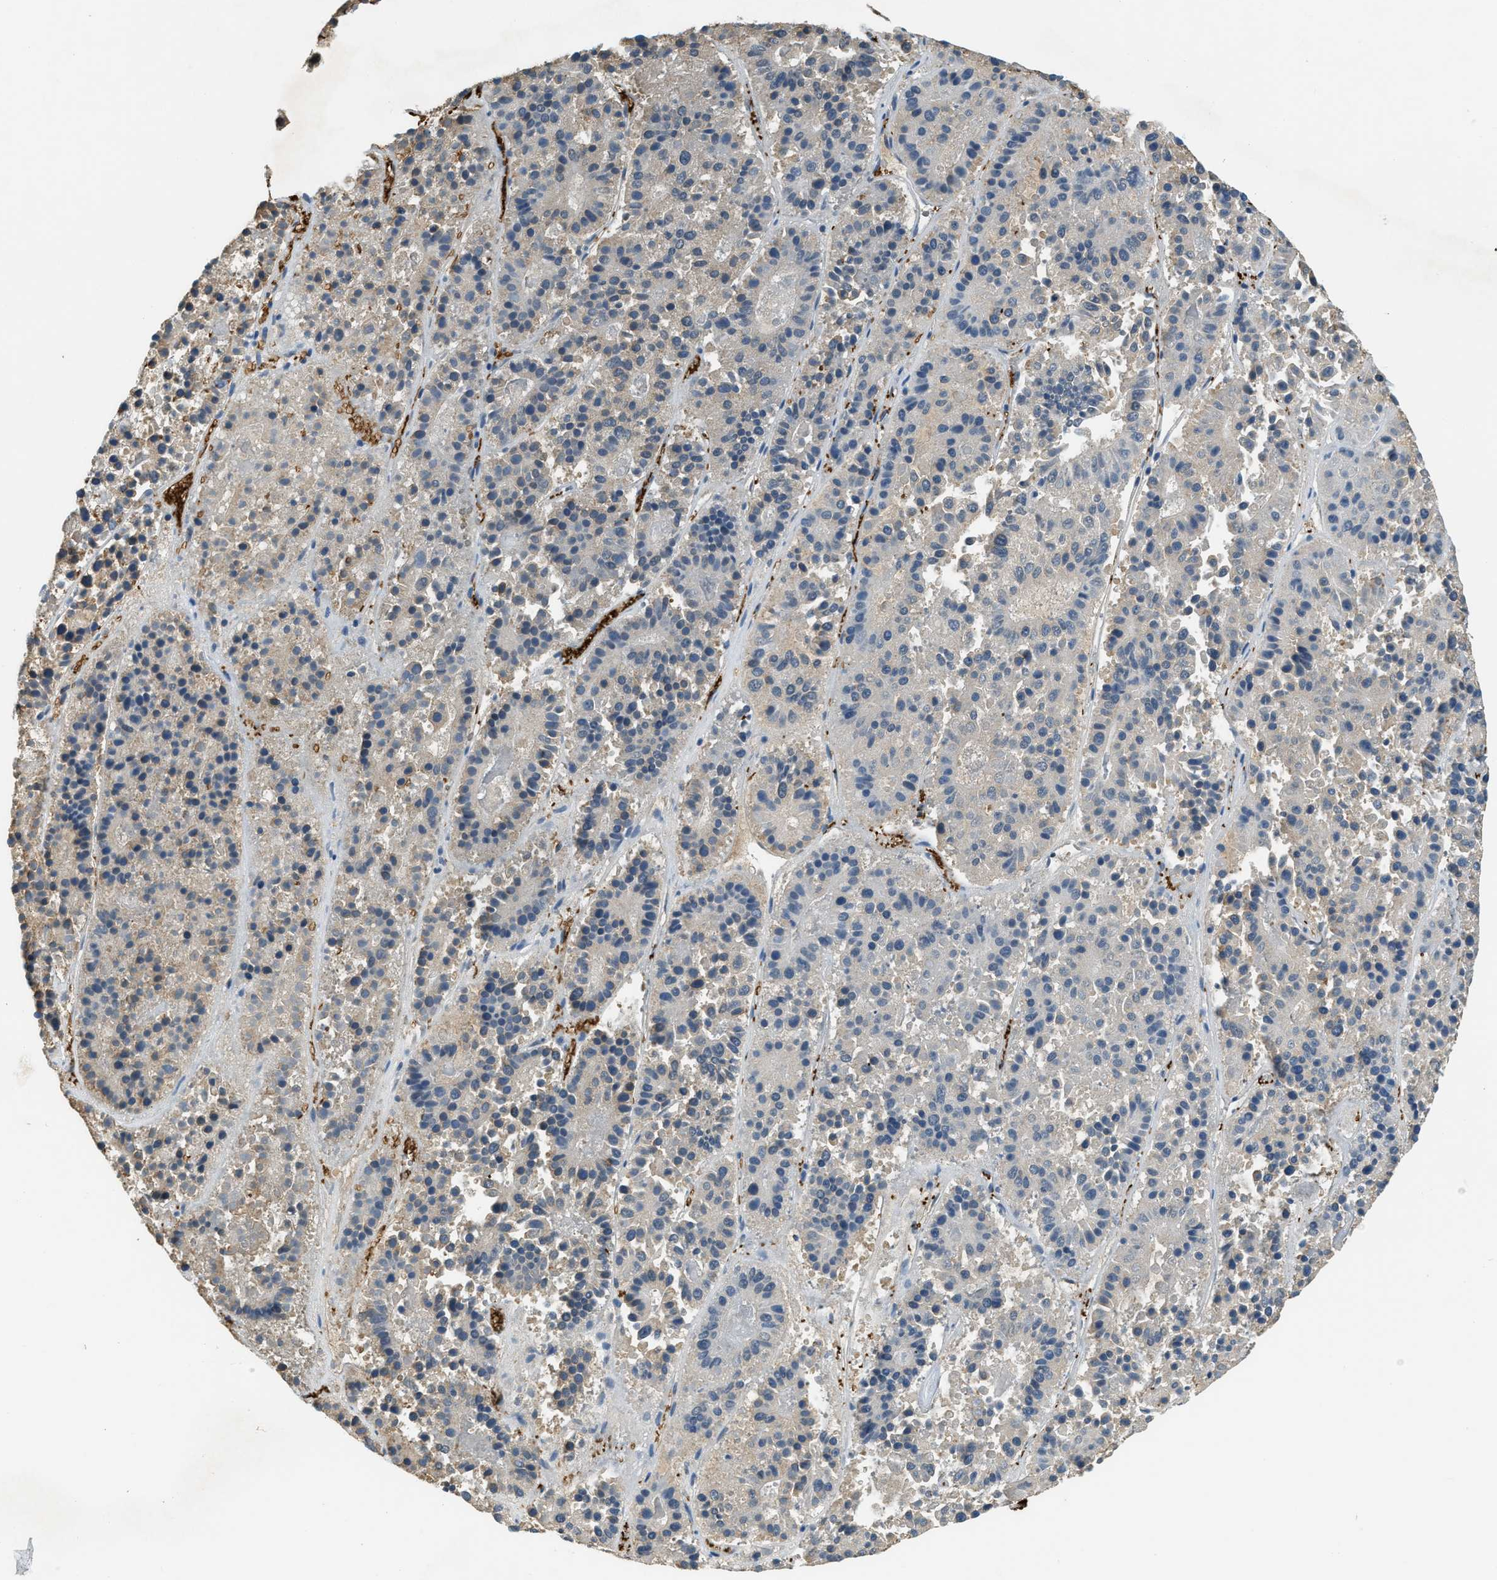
{"staining": {"intensity": "negative", "quantity": "none", "location": "none"}, "tissue": "pancreatic cancer", "cell_type": "Tumor cells", "image_type": "cancer", "snomed": [{"axis": "morphology", "description": "Adenocarcinoma, NOS"}, {"axis": "topography", "description": "Pancreas"}], "caption": "A histopathology image of human pancreatic cancer is negative for staining in tumor cells. The staining is performed using DAB (3,3'-diaminobenzidine) brown chromogen with nuclei counter-stained in using hematoxylin.", "gene": "CFLAR", "patient": {"sex": "male", "age": 50}}